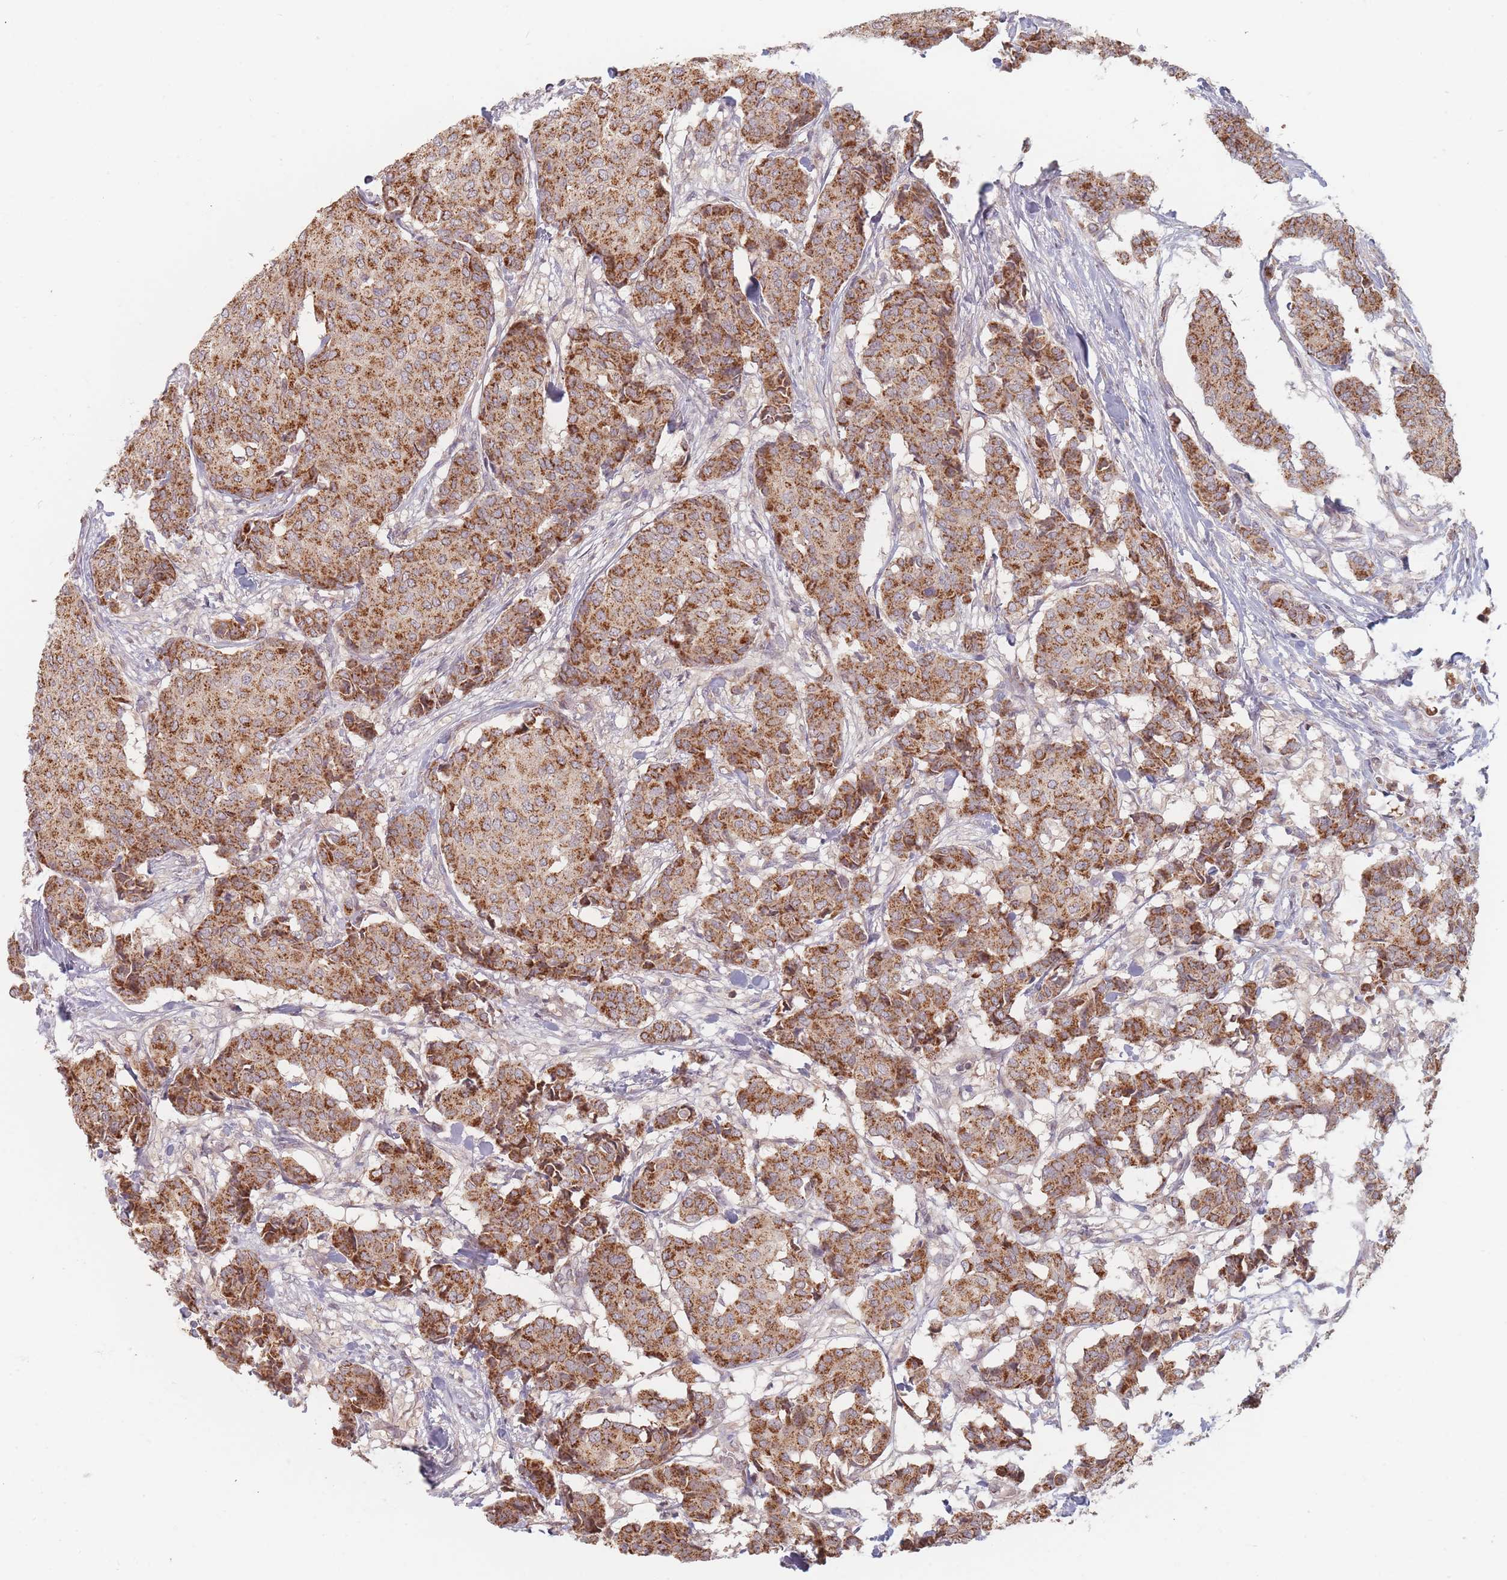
{"staining": {"intensity": "moderate", "quantity": ">75%", "location": "cytoplasmic/membranous"}, "tissue": "breast cancer", "cell_type": "Tumor cells", "image_type": "cancer", "snomed": [{"axis": "morphology", "description": "Duct carcinoma"}, {"axis": "topography", "description": "Breast"}], "caption": "Immunohistochemical staining of human breast cancer (invasive ductal carcinoma) shows moderate cytoplasmic/membranous protein expression in about >75% of tumor cells. The staining is performed using DAB brown chromogen to label protein expression. The nuclei are counter-stained blue using hematoxylin.", "gene": "OR2M4", "patient": {"sex": "female", "age": 75}}